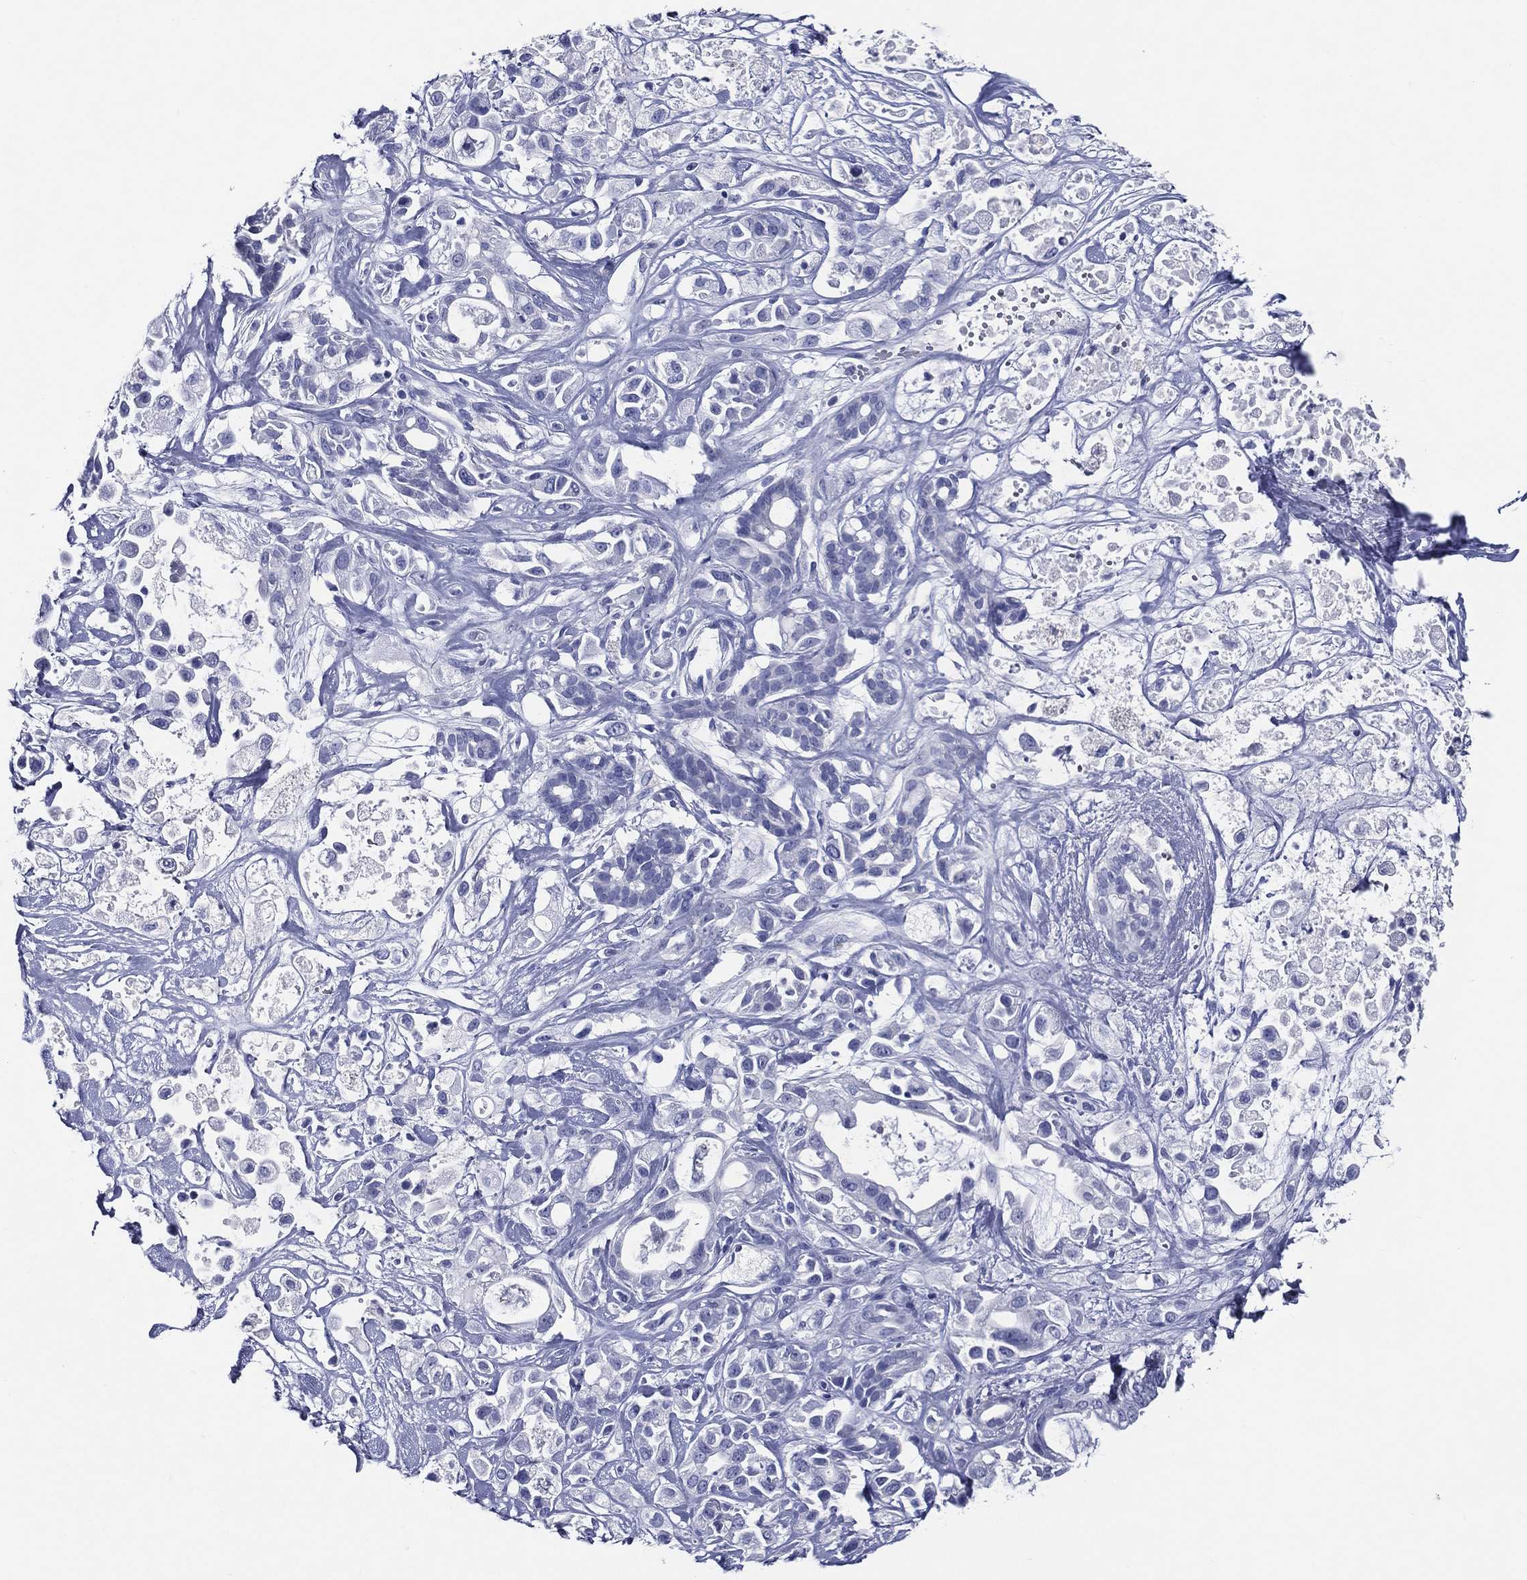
{"staining": {"intensity": "negative", "quantity": "none", "location": "none"}, "tissue": "pancreatic cancer", "cell_type": "Tumor cells", "image_type": "cancer", "snomed": [{"axis": "morphology", "description": "Adenocarcinoma, NOS"}, {"axis": "topography", "description": "Pancreas"}], "caption": "Tumor cells show no significant protein positivity in pancreatic cancer. (DAB immunohistochemistry, high magnification).", "gene": "ACE2", "patient": {"sex": "male", "age": 44}}